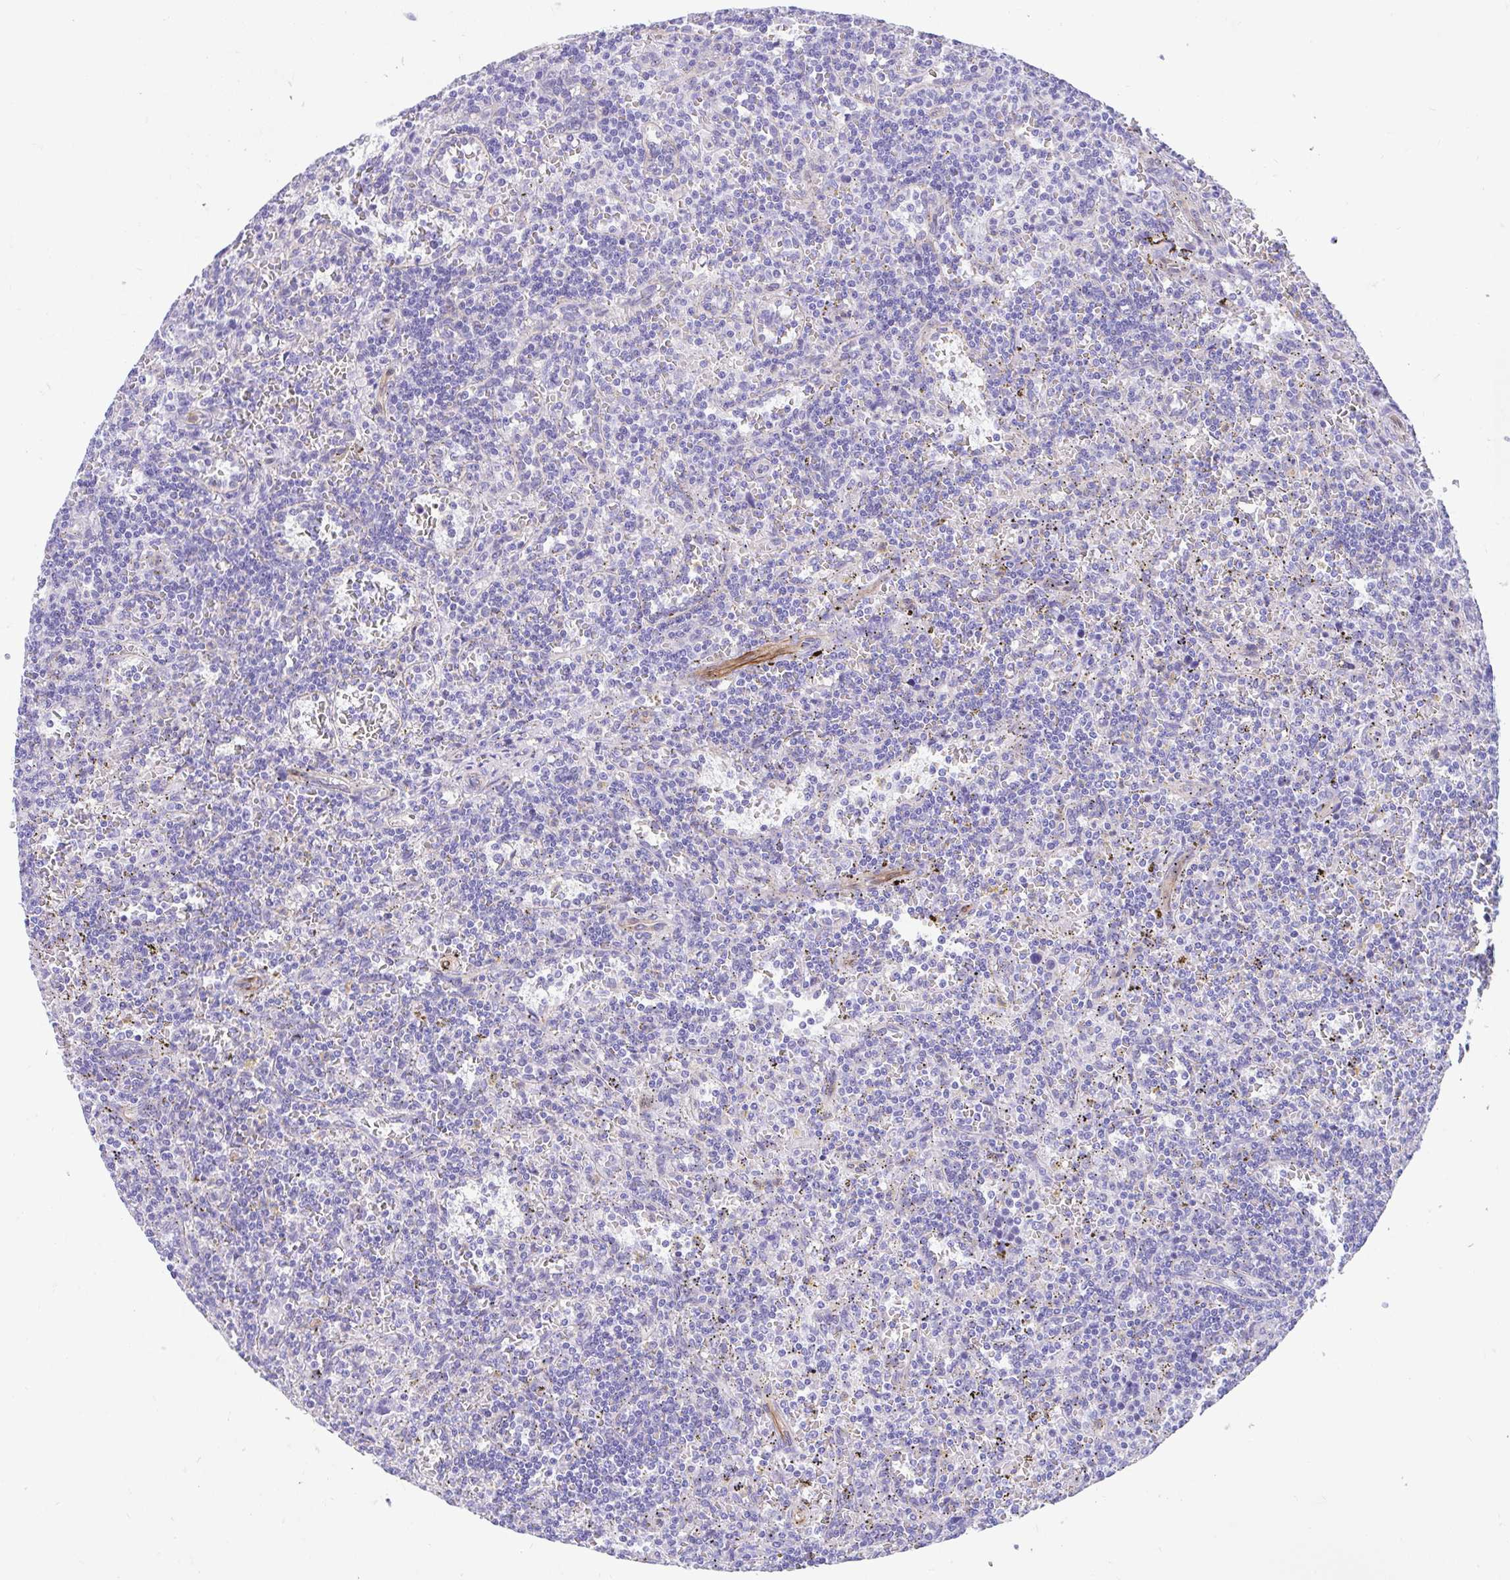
{"staining": {"intensity": "negative", "quantity": "none", "location": "none"}, "tissue": "lymphoma", "cell_type": "Tumor cells", "image_type": "cancer", "snomed": [{"axis": "morphology", "description": "Malignant lymphoma, non-Hodgkin's type, Low grade"}, {"axis": "topography", "description": "Spleen"}], "caption": "DAB (3,3'-diaminobenzidine) immunohistochemical staining of human malignant lymphoma, non-Hodgkin's type (low-grade) displays no significant expression in tumor cells.", "gene": "FAM107A", "patient": {"sex": "male", "age": 73}}